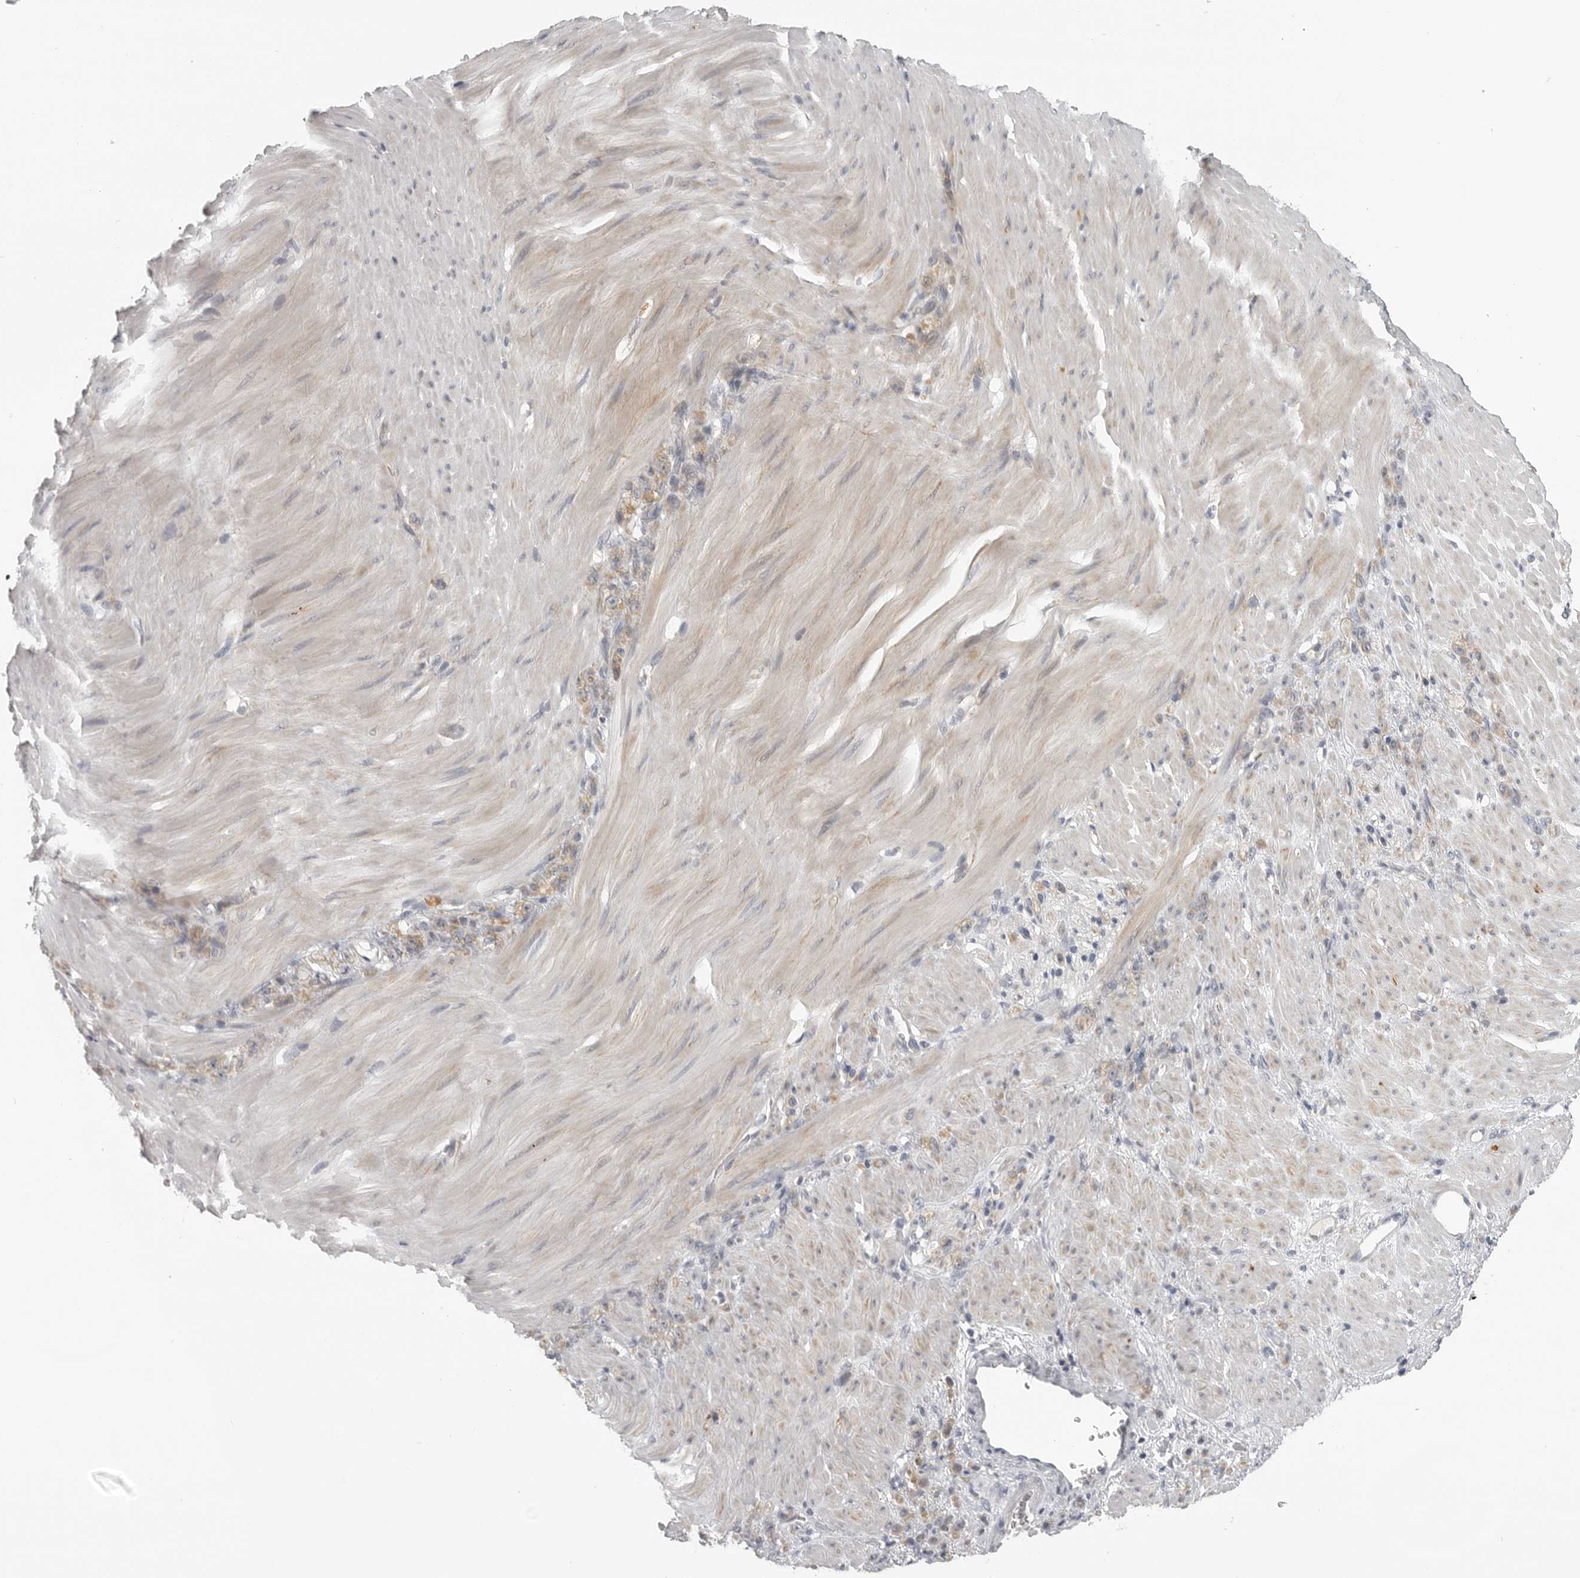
{"staining": {"intensity": "weak", "quantity": ">75%", "location": "cytoplasmic/membranous"}, "tissue": "stomach cancer", "cell_type": "Tumor cells", "image_type": "cancer", "snomed": [{"axis": "morphology", "description": "Normal tissue, NOS"}, {"axis": "morphology", "description": "Adenocarcinoma, NOS"}, {"axis": "topography", "description": "Stomach"}], "caption": "Adenocarcinoma (stomach) was stained to show a protein in brown. There is low levels of weak cytoplasmic/membranous staining in about >75% of tumor cells.", "gene": "RXFP3", "patient": {"sex": "male", "age": 82}}